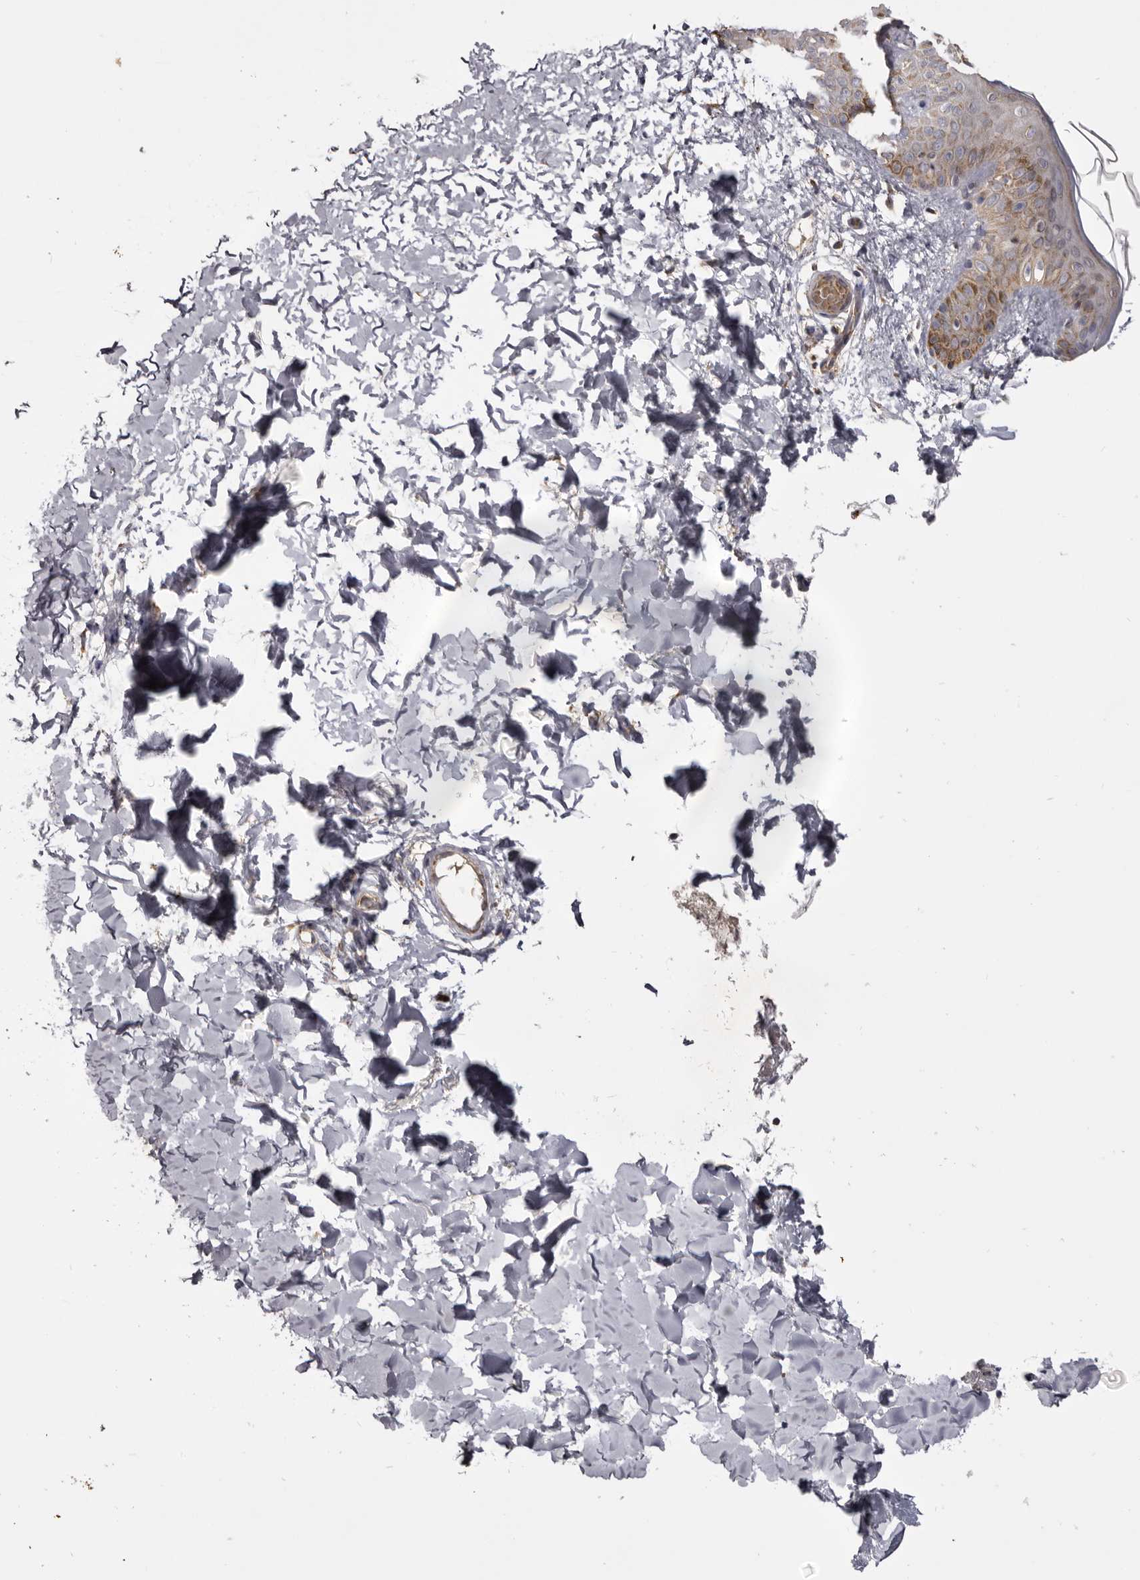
{"staining": {"intensity": "moderate", "quantity": "25%-75%", "location": "cytoplasmic/membranous"}, "tissue": "skin", "cell_type": "Keratinocytes", "image_type": "normal", "snomed": [{"axis": "morphology", "description": "Normal tissue, NOS"}, {"axis": "morphology", "description": "Neoplasm, benign, NOS"}, {"axis": "topography", "description": "Skin"}, {"axis": "topography", "description": "Soft tissue"}], "caption": "Immunohistochemistry photomicrograph of benign skin: human skin stained using immunohistochemistry (IHC) exhibits medium levels of moderate protein expression localized specifically in the cytoplasmic/membranous of keratinocytes, appearing as a cytoplasmic/membranous brown color.", "gene": "MECR", "patient": {"sex": "male", "age": 26}}